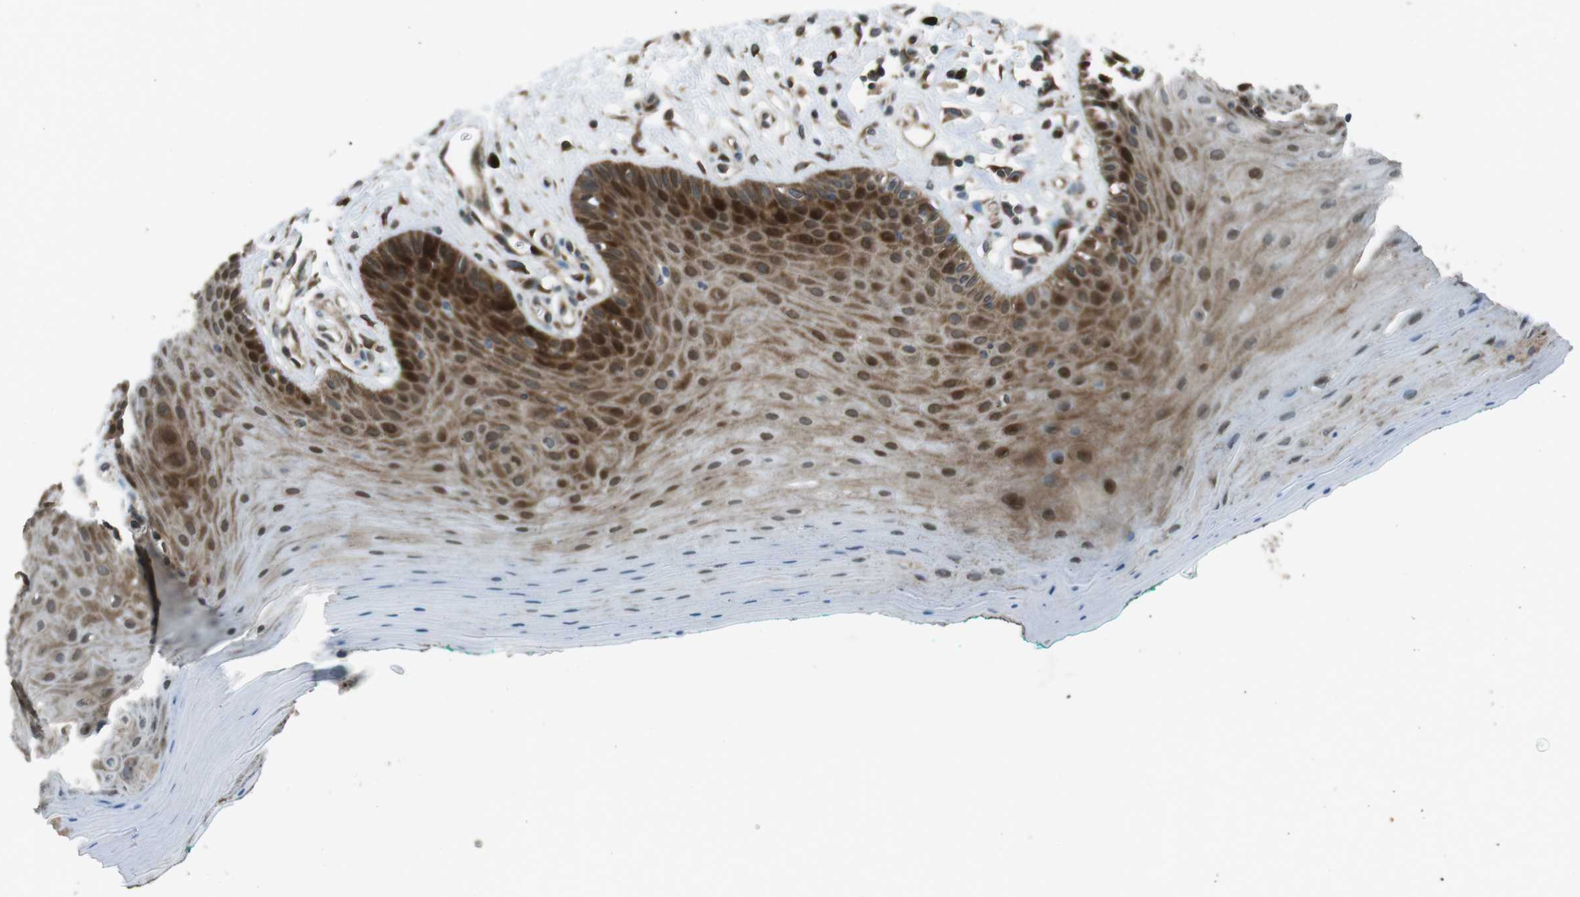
{"staining": {"intensity": "strong", "quantity": "25%-75%", "location": "cytoplasmic/membranous"}, "tissue": "oral mucosa", "cell_type": "Squamous epithelial cells", "image_type": "normal", "snomed": [{"axis": "morphology", "description": "Normal tissue, NOS"}, {"axis": "topography", "description": "Skeletal muscle"}, {"axis": "topography", "description": "Oral tissue"}], "caption": "Oral mucosa stained for a protein (brown) shows strong cytoplasmic/membranous positive positivity in approximately 25%-75% of squamous epithelial cells.", "gene": "ZNF330", "patient": {"sex": "male", "age": 58}}